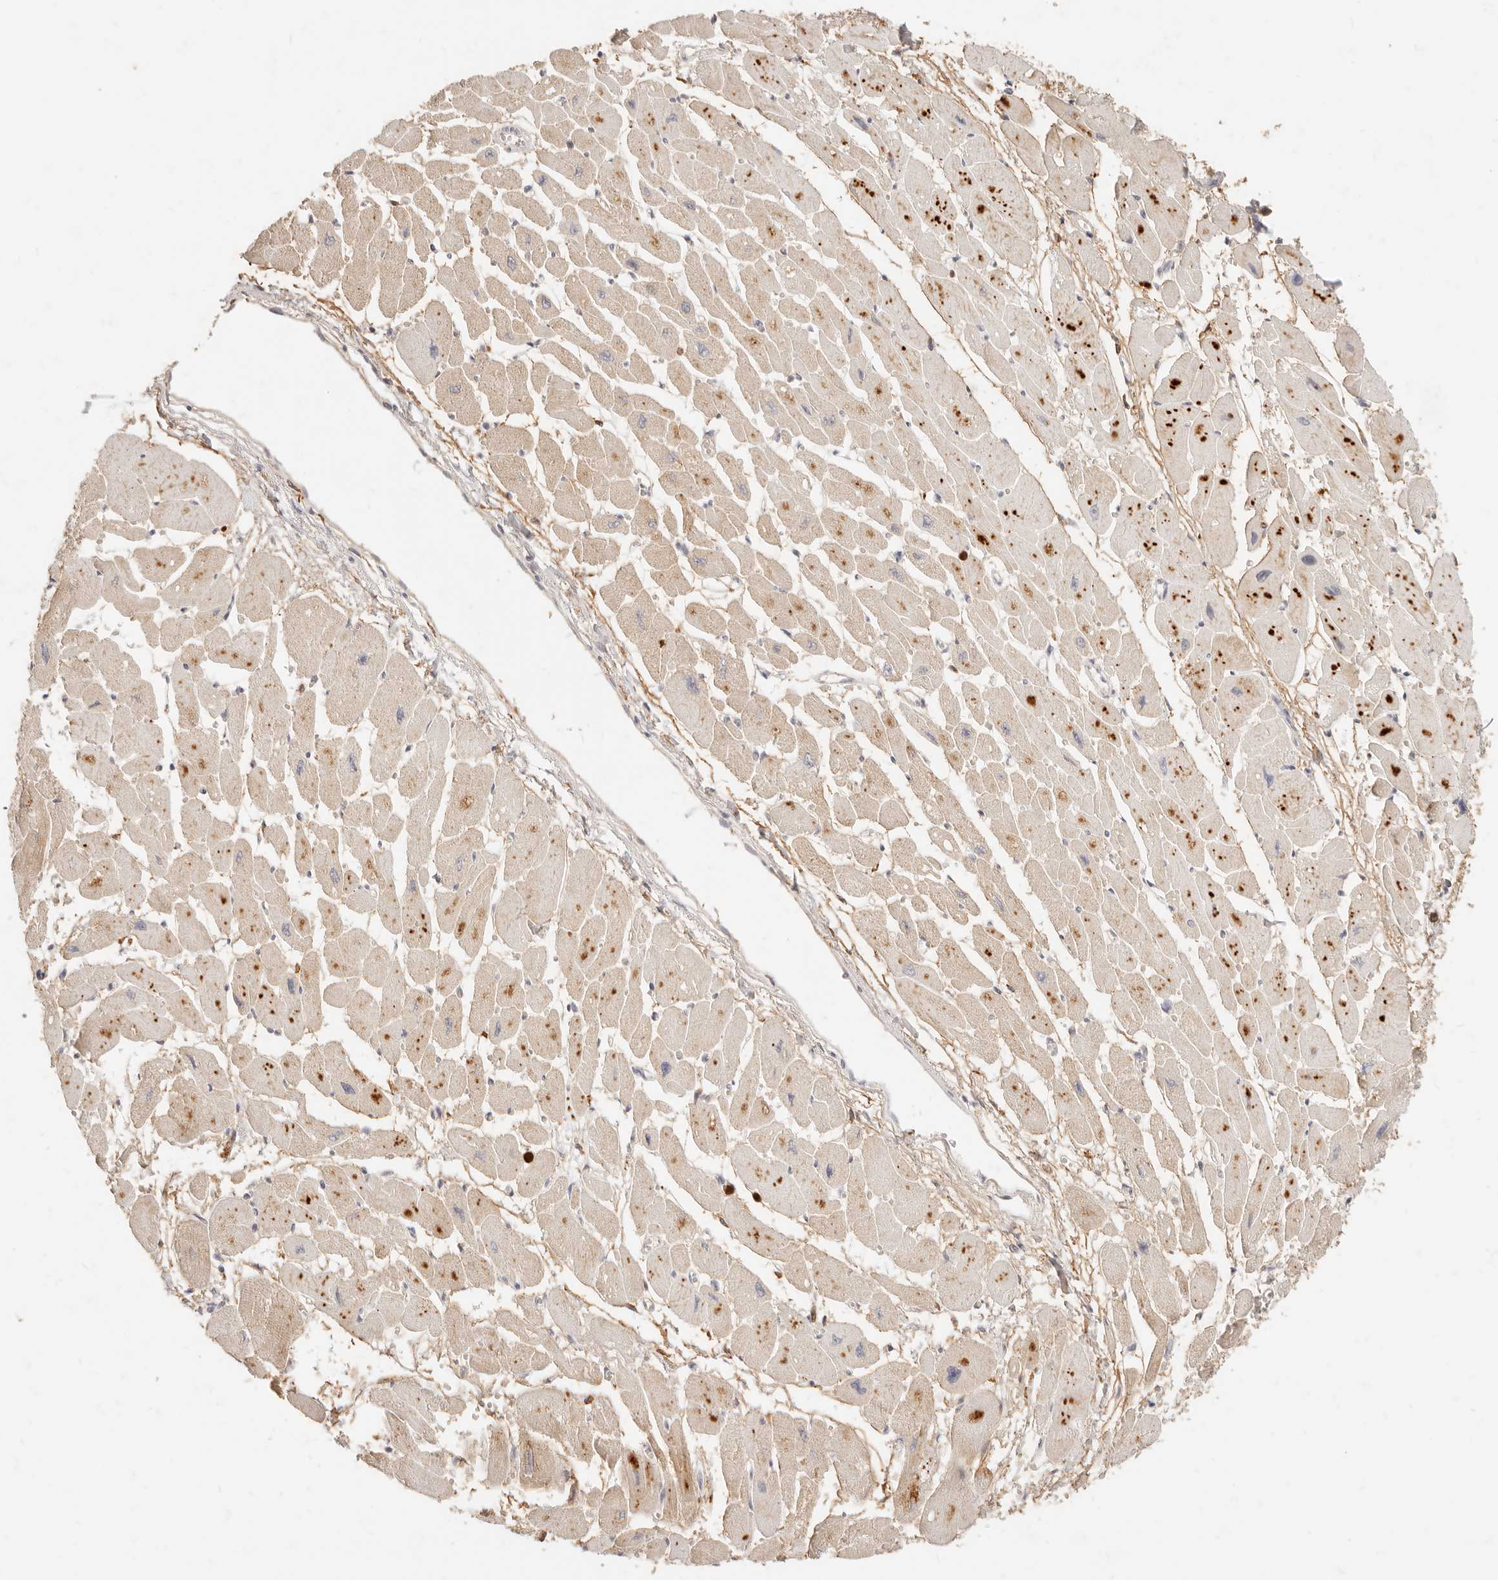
{"staining": {"intensity": "weak", "quantity": ">75%", "location": "cytoplasmic/membranous"}, "tissue": "heart muscle", "cell_type": "Cardiomyocytes", "image_type": "normal", "snomed": [{"axis": "morphology", "description": "Normal tissue, NOS"}, {"axis": "topography", "description": "Heart"}], "caption": "Immunohistochemistry histopathology image of benign heart muscle: human heart muscle stained using immunohistochemistry reveals low levels of weak protein expression localized specifically in the cytoplasmic/membranous of cardiomyocytes, appearing as a cytoplasmic/membranous brown color.", "gene": "TMTC2", "patient": {"sex": "female", "age": 54}}